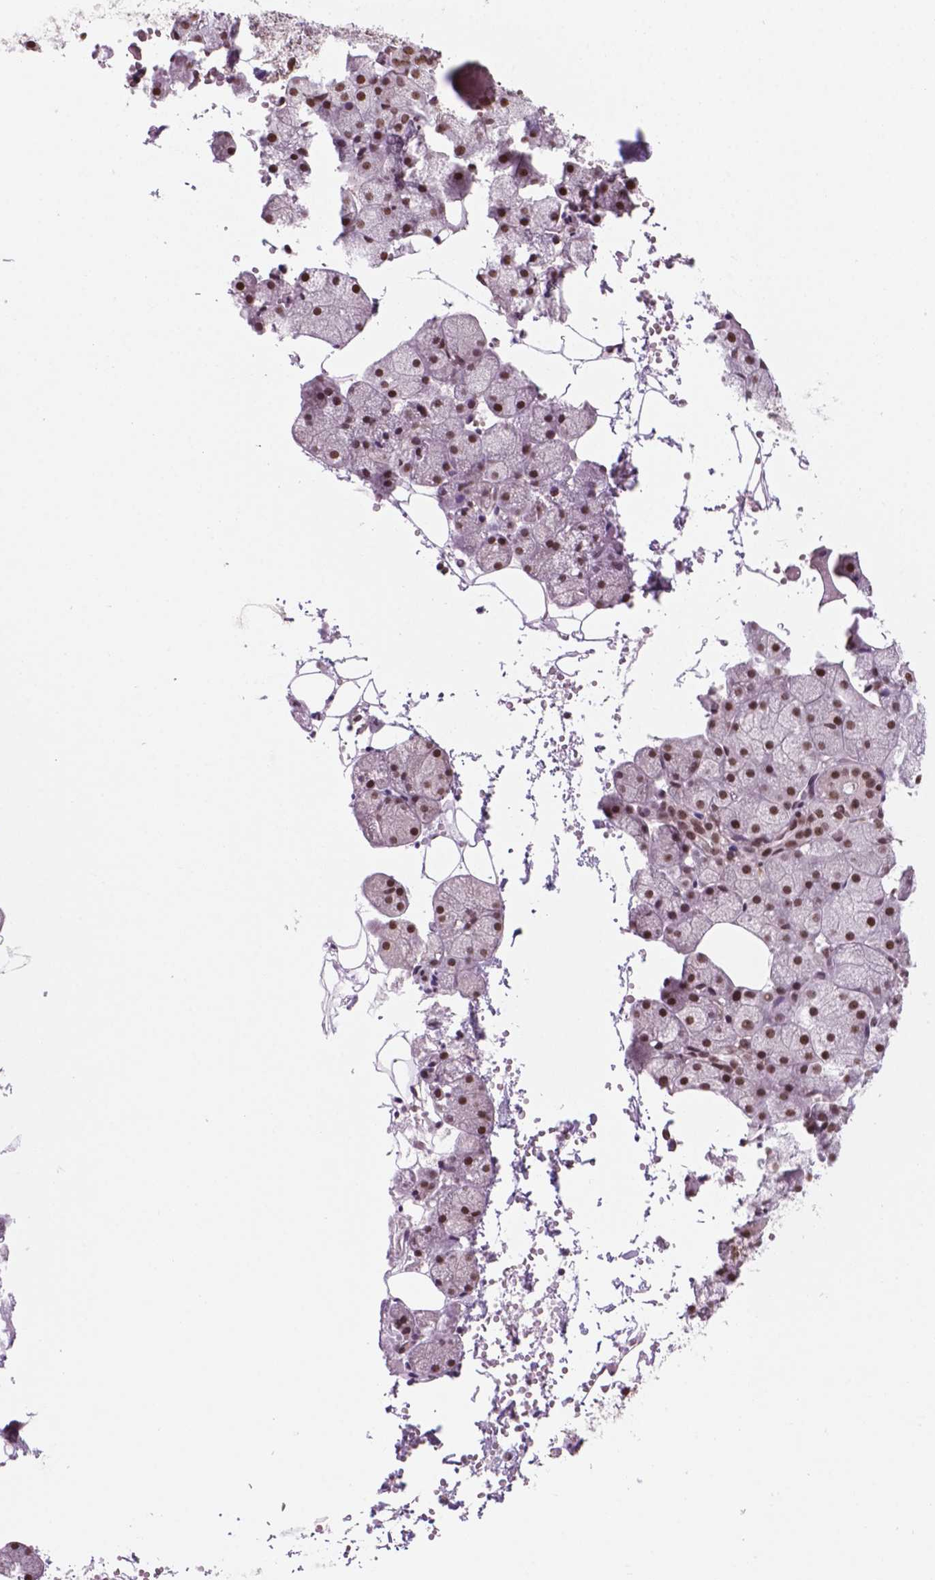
{"staining": {"intensity": "strong", "quantity": ">75%", "location": "nuclear"}, "tissue": "salivary gland", "cell_type": "Glandular cells", "image_type": "normal", "snomed": [{"axis": "morphology", "description": "Normal tissue, NOS"}, {"axis": "topography", "description": "Salivary gland"}], "caption": "IHC photomicrograph of benign salivary gland: human salivary gland stained using immunohistochemistry (IHC) displays high levels of strong protein expression localized specifically in the nuclear of glandular cells, appearing as a nuclear brown color.", "gene": "POLR2E", "patient": {"sex": "male", "age": 38}}